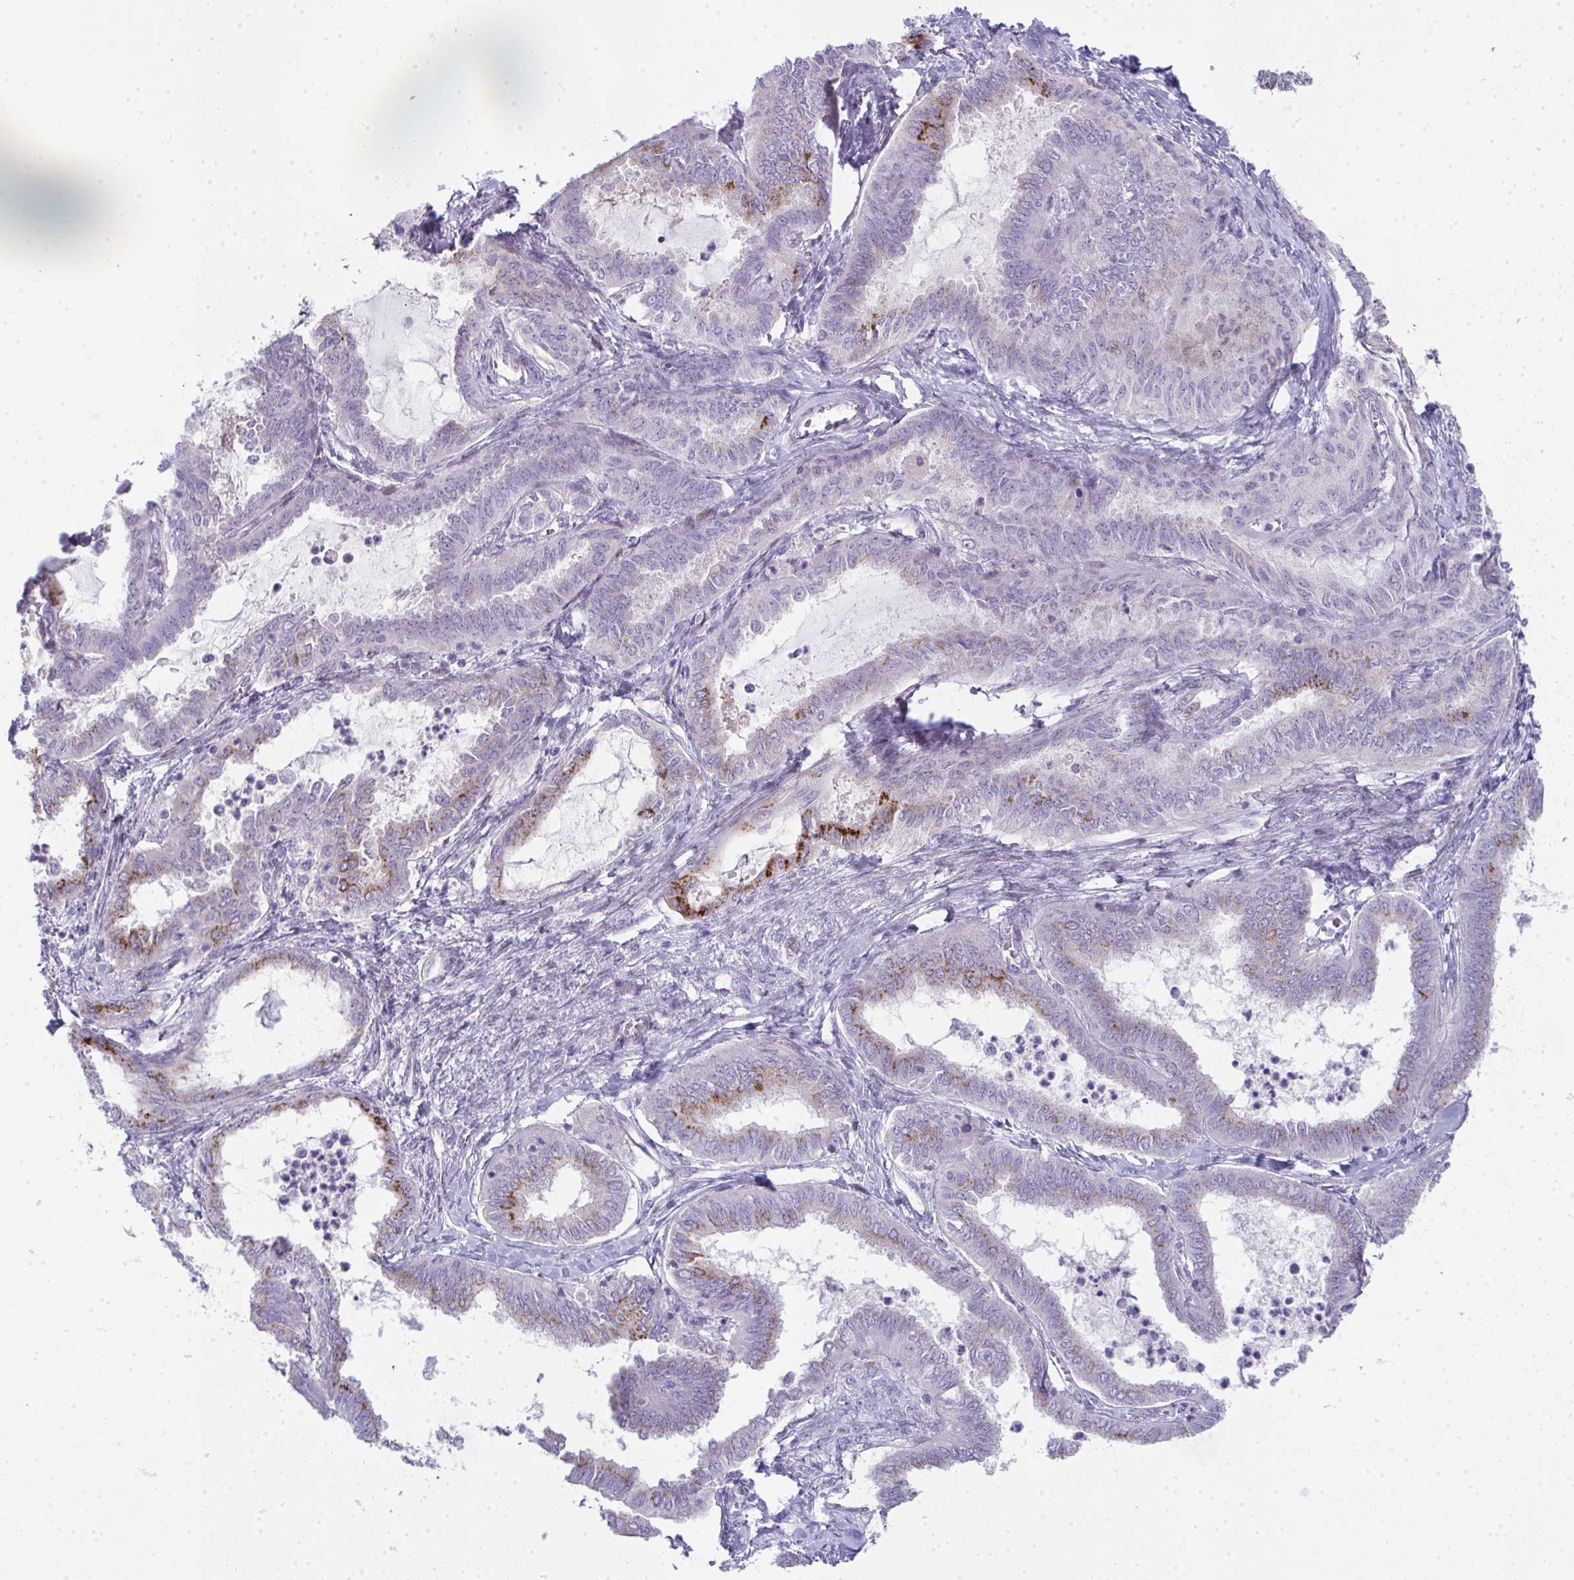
{"staining": {"intensity": "strong", "quantity": "<25%", "location": "cytoplasmic/membranous"}, "tissue": "ovarian cancer", "cell_type": "Tumor cells", "image_type": "cancer", "snomed": [{"axis": "morphology", "description": "Carcinoma, endometroid"}, {"axis": "topography", "description": "Ovary"}], "caption": "Ovarian endometroid carcinoma tissue demonstrates strong cytoplasmic/membranous staining in approximately <25% of tumor cells", "gene": "GALNT16", "patient": {"sex": "female", "age": 70}}